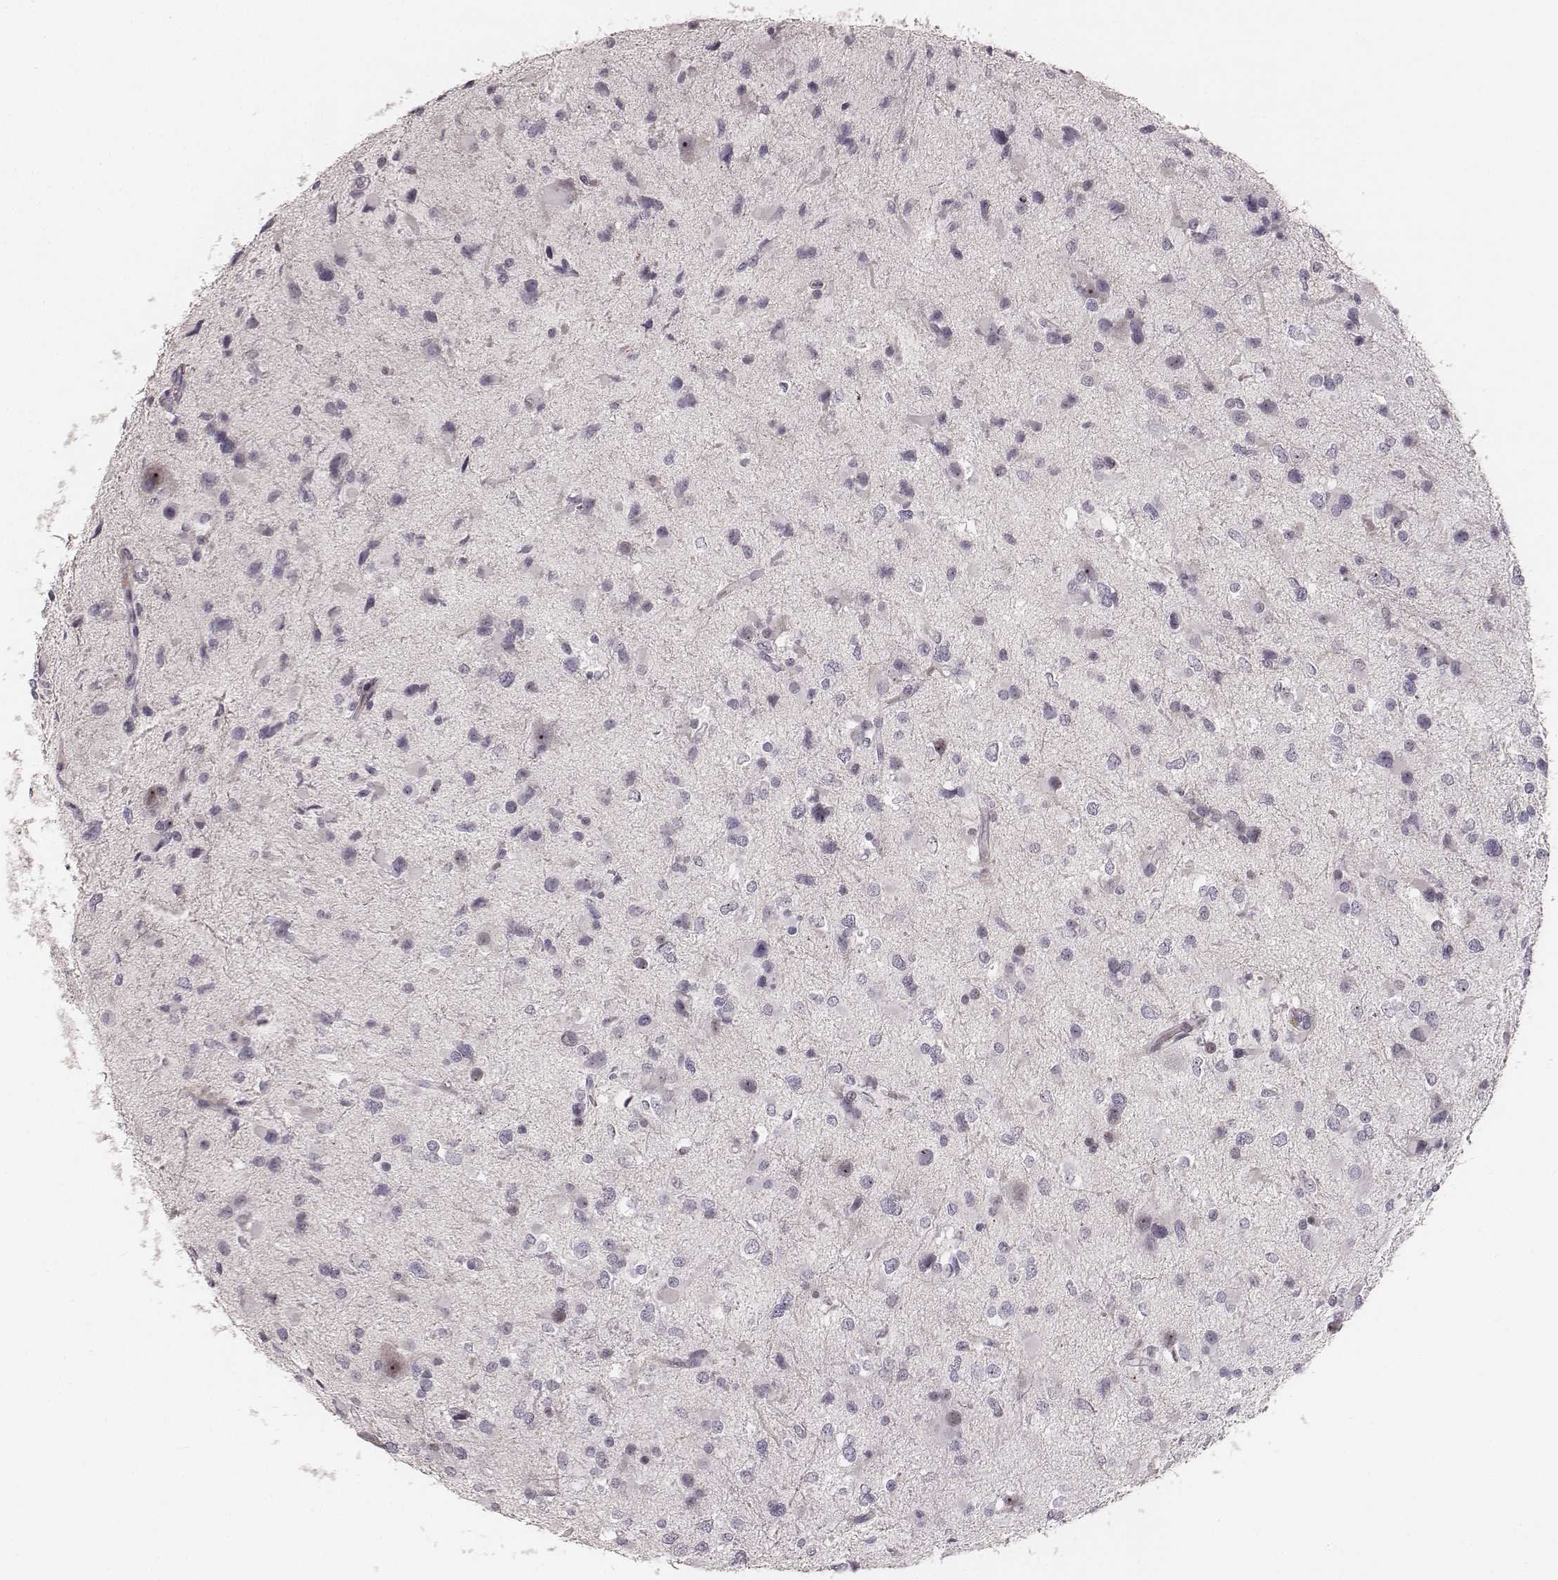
{"staining": {"intensity": "negative", "quantity": "none", "location": "none"}, "tissue": "glioma", "cell_type": "Tumor cells", "image_type": "cancer", "snomed": [{"axis": "morphology", "description": "Glioma, malignant, Low grade"}, {"axis": "topography", "description": "Brain"}], "caption": "Tumor cells show no significant expression in low-grade glioma (malignant).", "gene": "MADCAM1", "patient": {"sex": "female", "age": 32}}